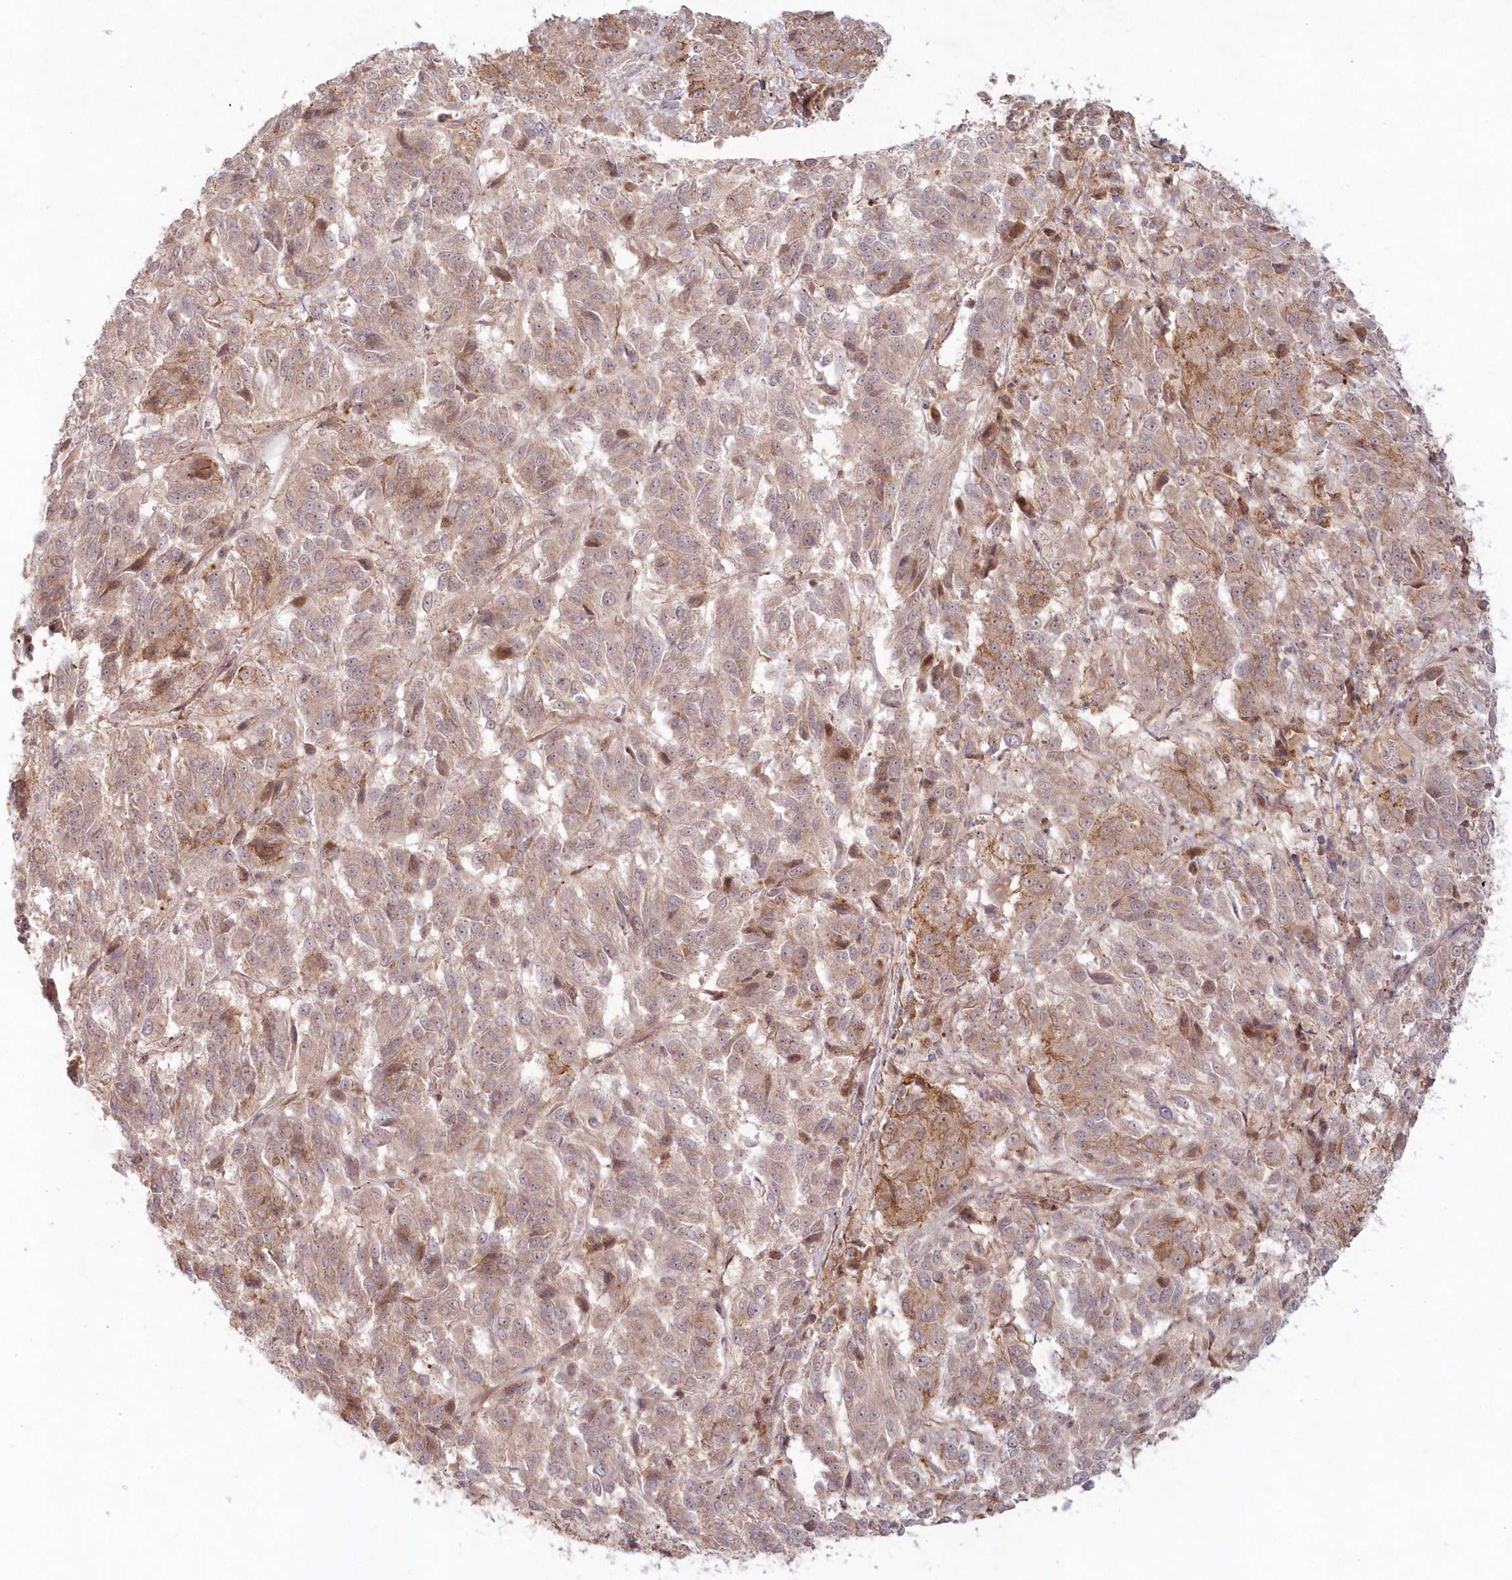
{"staining": {"intensity": "weak", "quantity": "25%-75%", "location": "cytoplasmic/membranous"}, "tissue": "melanoma", "cell_type": "Tumor cells", "image_type": "cancer", "snomed": [{"axis": "morphology", "description": "Malignant melanoma, Metastatic site"}, {"axis": "topography", "description": "Lung"}], "caption": "Immunohistochemical staining of melanoma exhibits low levels of weak cytoplasmic/membranous protein positivity in approximately 25%-75% of tumor cells. (Brightfield microscopy of DAB IHC at high magnification).", "gene": "TOGARAM2", "patient": {"sex": "male", "age": 64}}